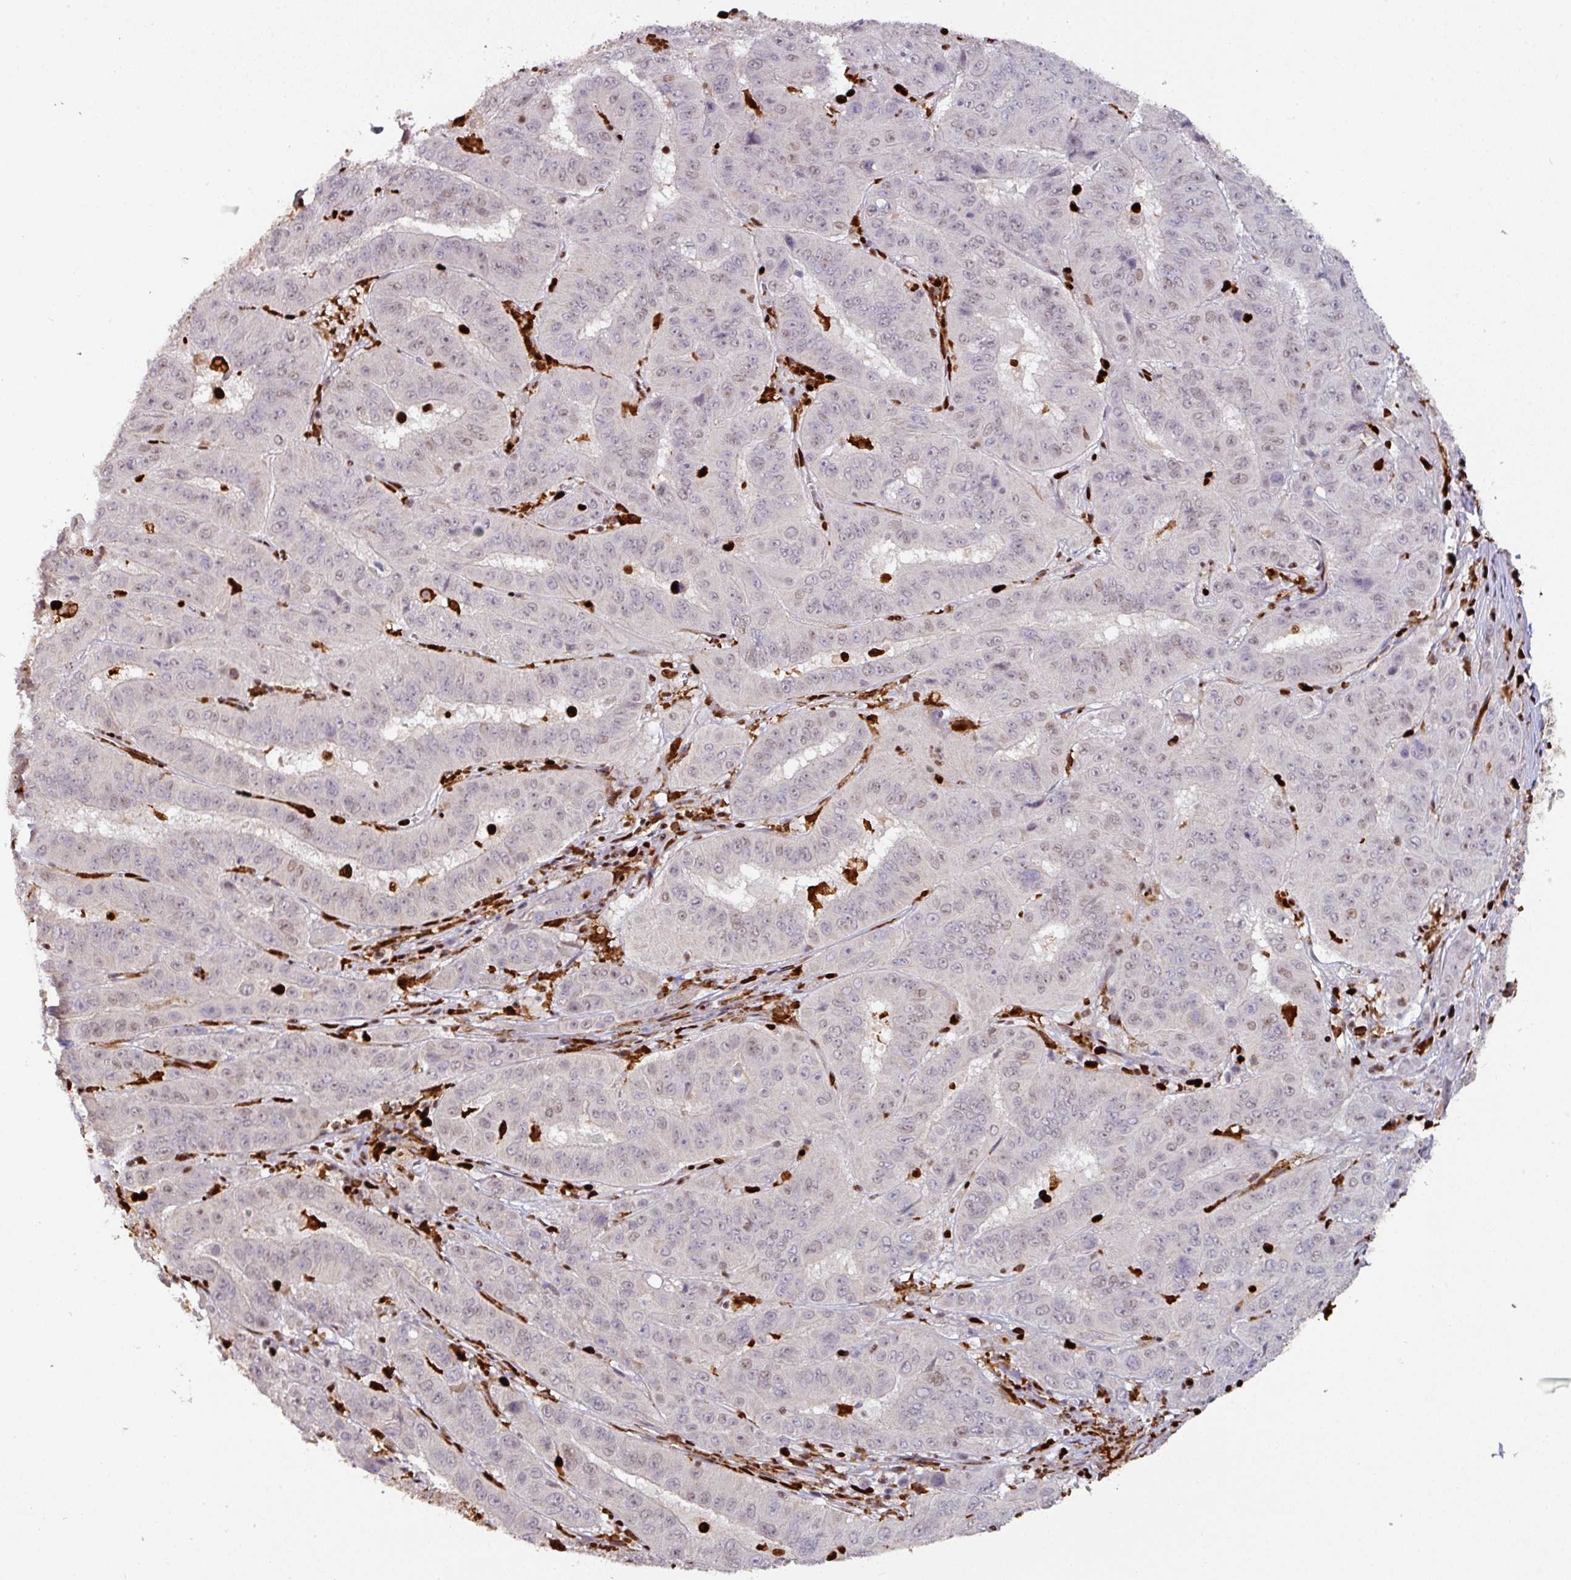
{"staining": {"intensity": "weak", "quantity": "<25%", "location": "nuclear"}, "tissue": "pancreatic cancer", "cell_type": "Tumor cells", "image_type": "cancer", "snomed": [{"axis": "morphology", "description": "Adenocarcinoma, NOS"}, {"axis": "topography", "description": "Pancreas"}], "caption": "A high-resolution photomicrograph shows immunohistochemistry staining of pancreatic cancer (adenocarcinoma), which shows no significant staining in tumor cells. Brightfield microscopy of IHC stained with DAB (brown) and hematoxylin (blue), captured at high magnification.", "gene": "SAMHD1", "patient": {"sex": "male", "age": 63}}